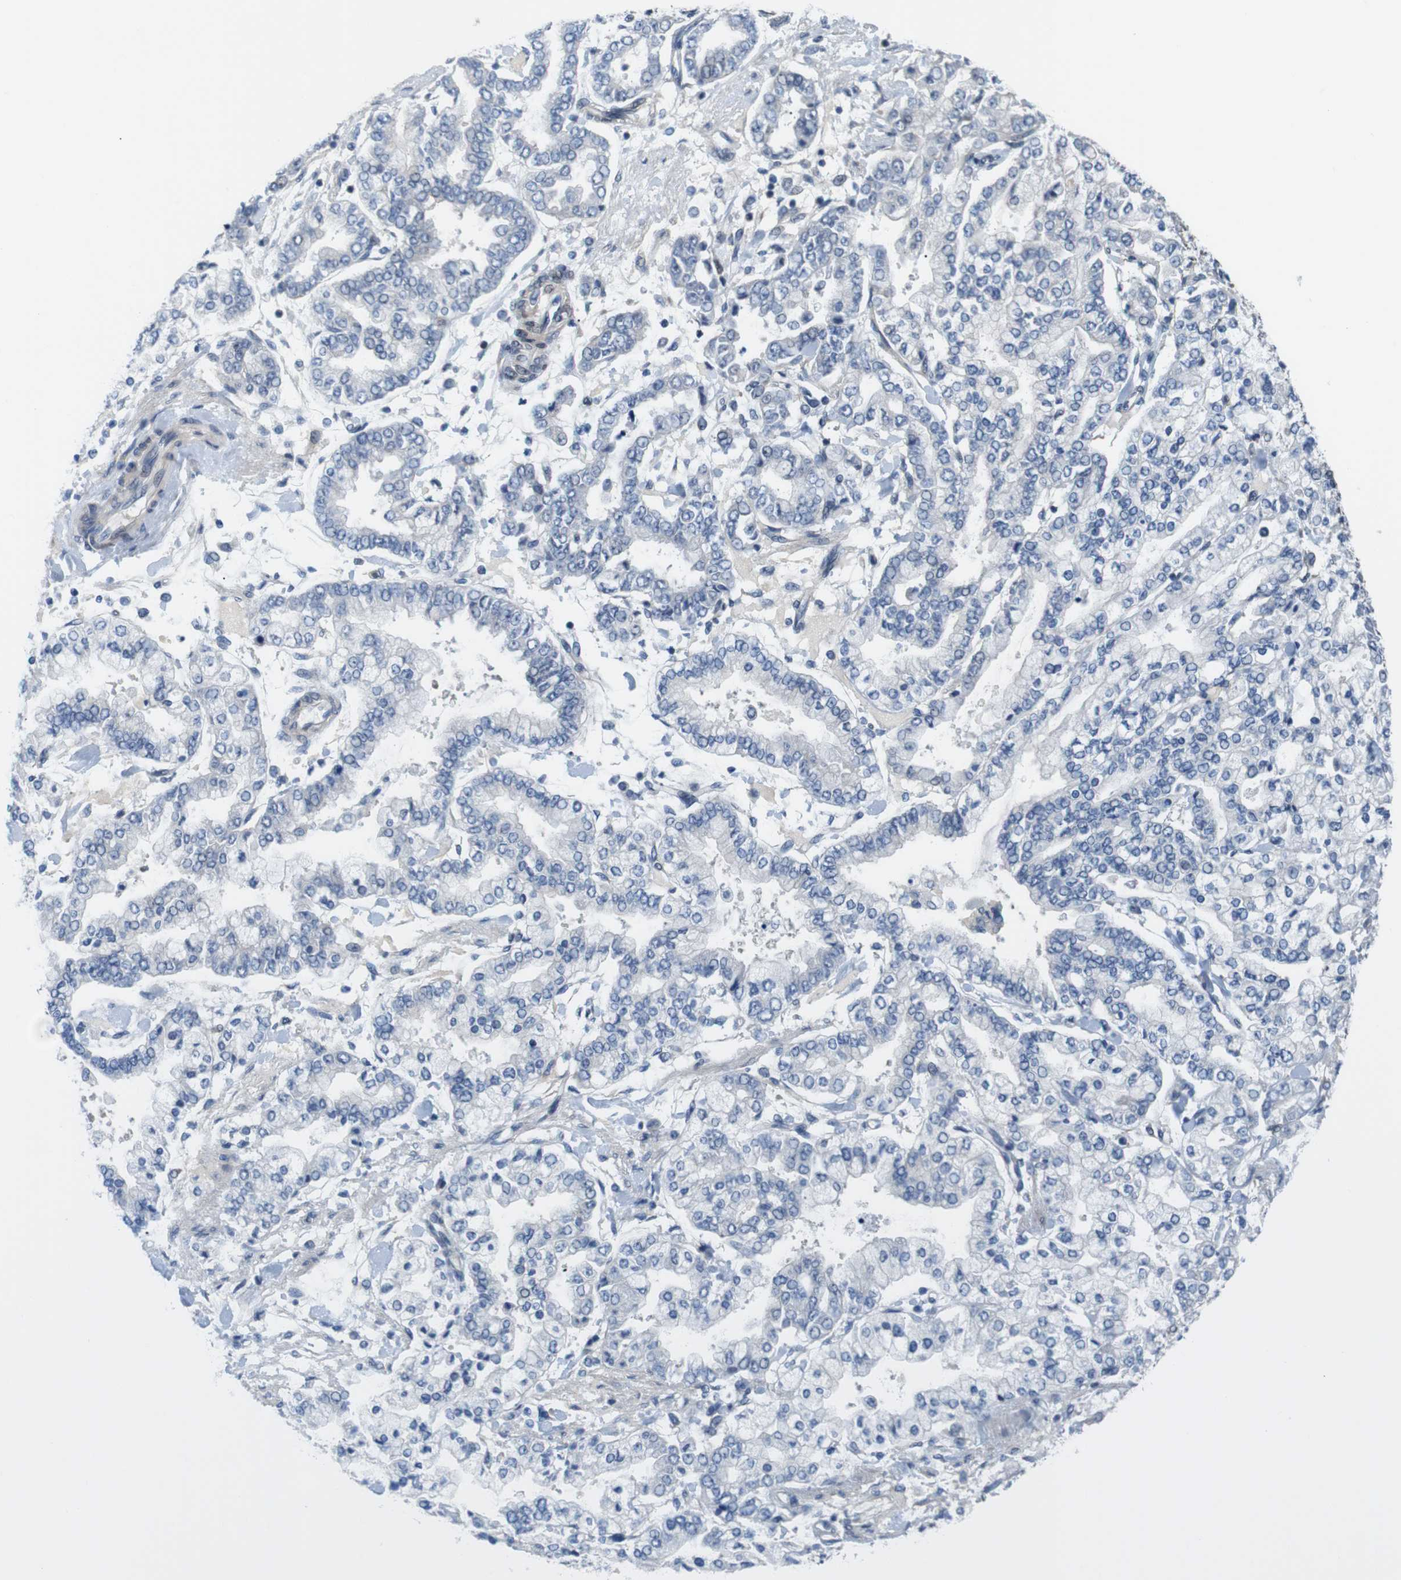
{"staining": {"intensity": "negative", "quantity": "none", "location": "none"}, "tissue": "stomach cancer", "cell_type": "Tumor cells", "image_type": "cancer", "snomed": [{"axis": "morphology", "description": "Normal tissue, NOS"}, {"axis": "morphology", "description": "Adenocarcinoma, NOS"}, {"axis": "topography", "description": "Stomach, upper"}, {"axis": "topography", "description": "Stomach"}], "caption": "A high-resolution photomicrograph shows IHC staining of adenocarcinoma (stomach), which exhibits no significant positivity in tumor cells. Nuclei are stained in blue.", "gene": "SMCO2", "patient": {"sex": "male", "age": 76}}